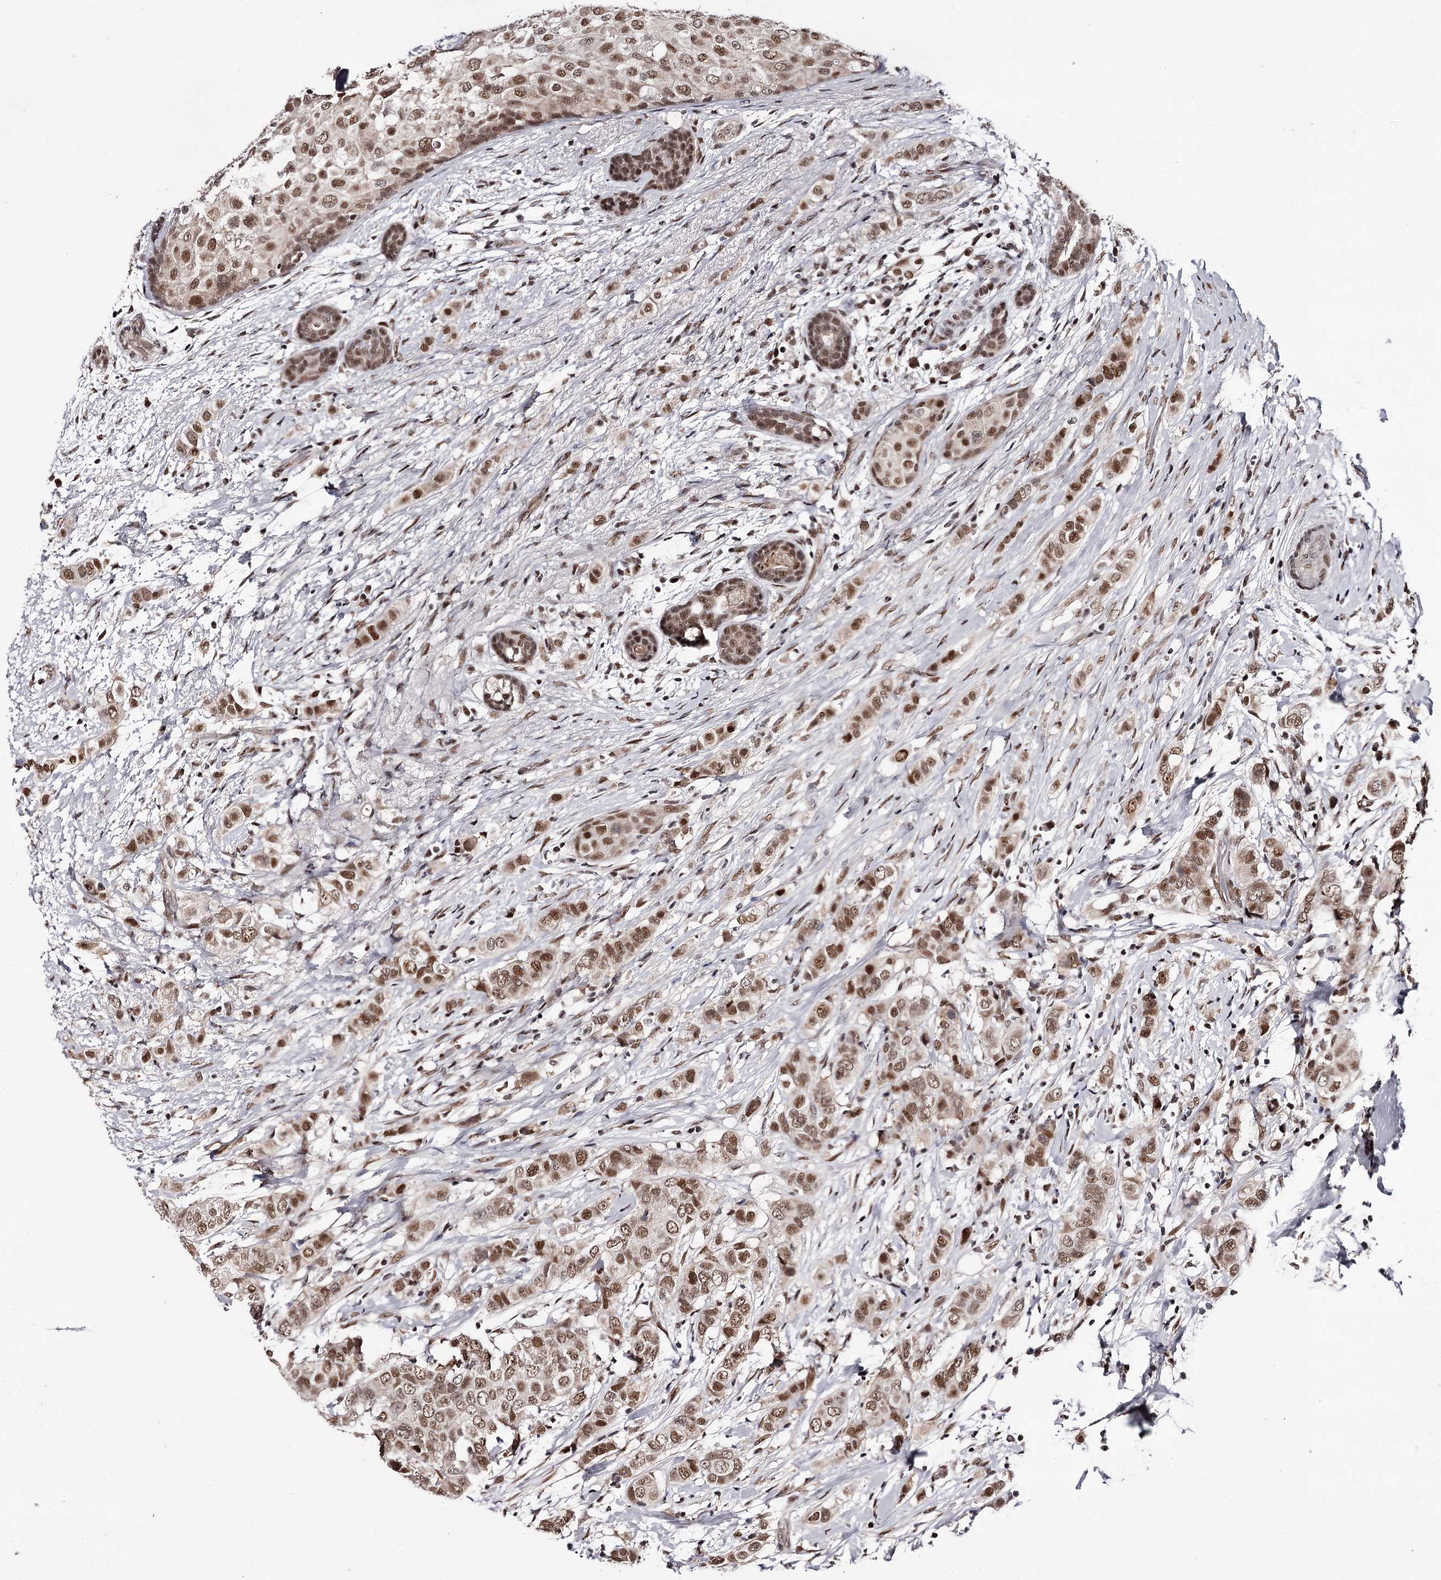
{"staining": {"intensity": "moderate", "quantity": ">75%", "location": "nuclear"}, "tissue": "breast cancer", "cell_type": "Tumor cells", "image_type": "cancer", "snomed": [{"axis": "morphology", "description": "Lobular carcinoma"}, {"axis": "topography", "description": "Breast"}], "caption": "Moderate nuclear protein positivity is seen in approximately >75% of tumor cells in lobular carcinoma (breast).", "gene": "TTC33", "patient": {"sex": "female", "age": 51}}